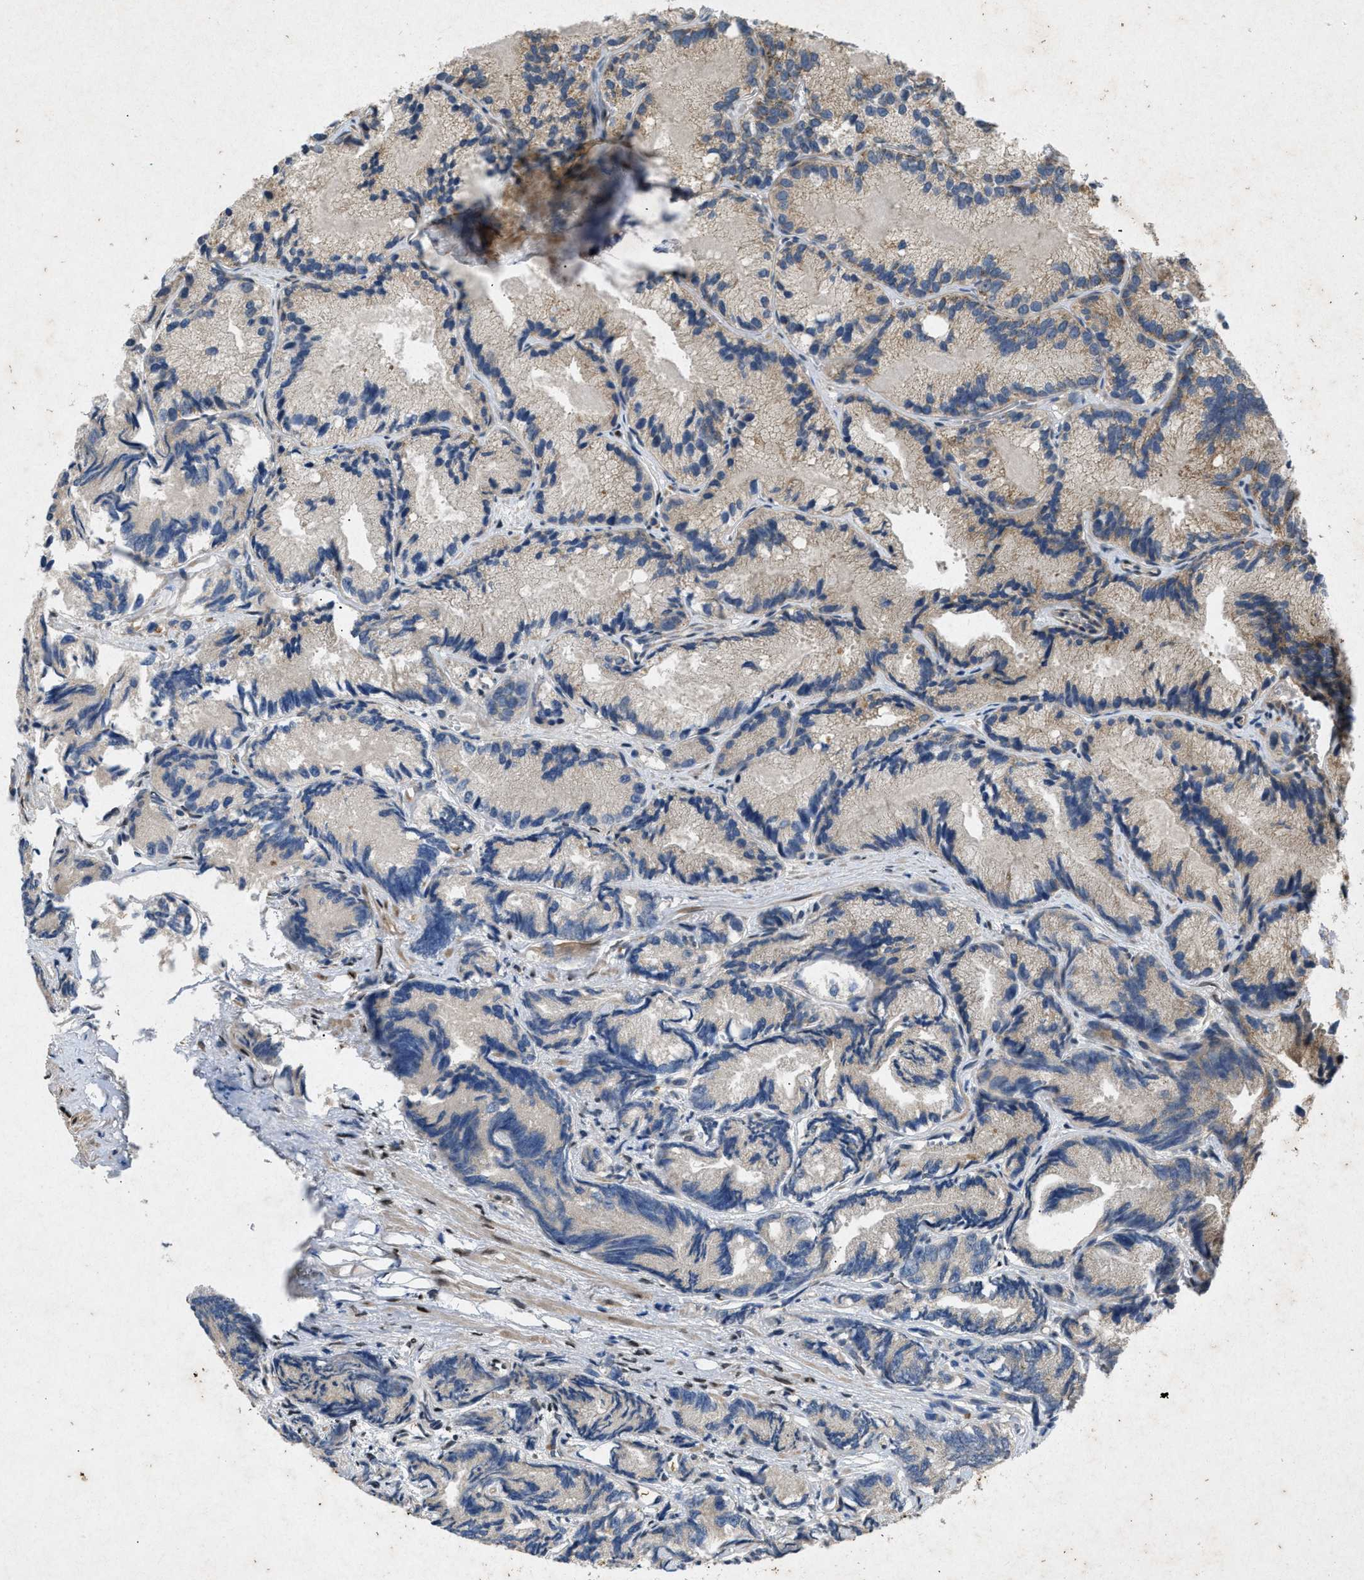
{"staining": {"intensity": "moderate", "quantity": "<25%", "location": "cytoplasmic/membranous"}, "tissue": "prostate cancer", "cell_type": "Tumor cells", "image_type": "cancer", "snomed": [{"axis": "morphology", "description": "Adenocarcinoma, Low grade"}, {"axis": "topography", "description": "Prostate"}], "caption": "Immunohistochemical staining of prostate cancer demonstrates low levels of moderate cytoplasmic/membranous positivity in about <25% of tumor cells.", "gene": "PRKG2", "patient": {"sex": "male", "age": 89}}